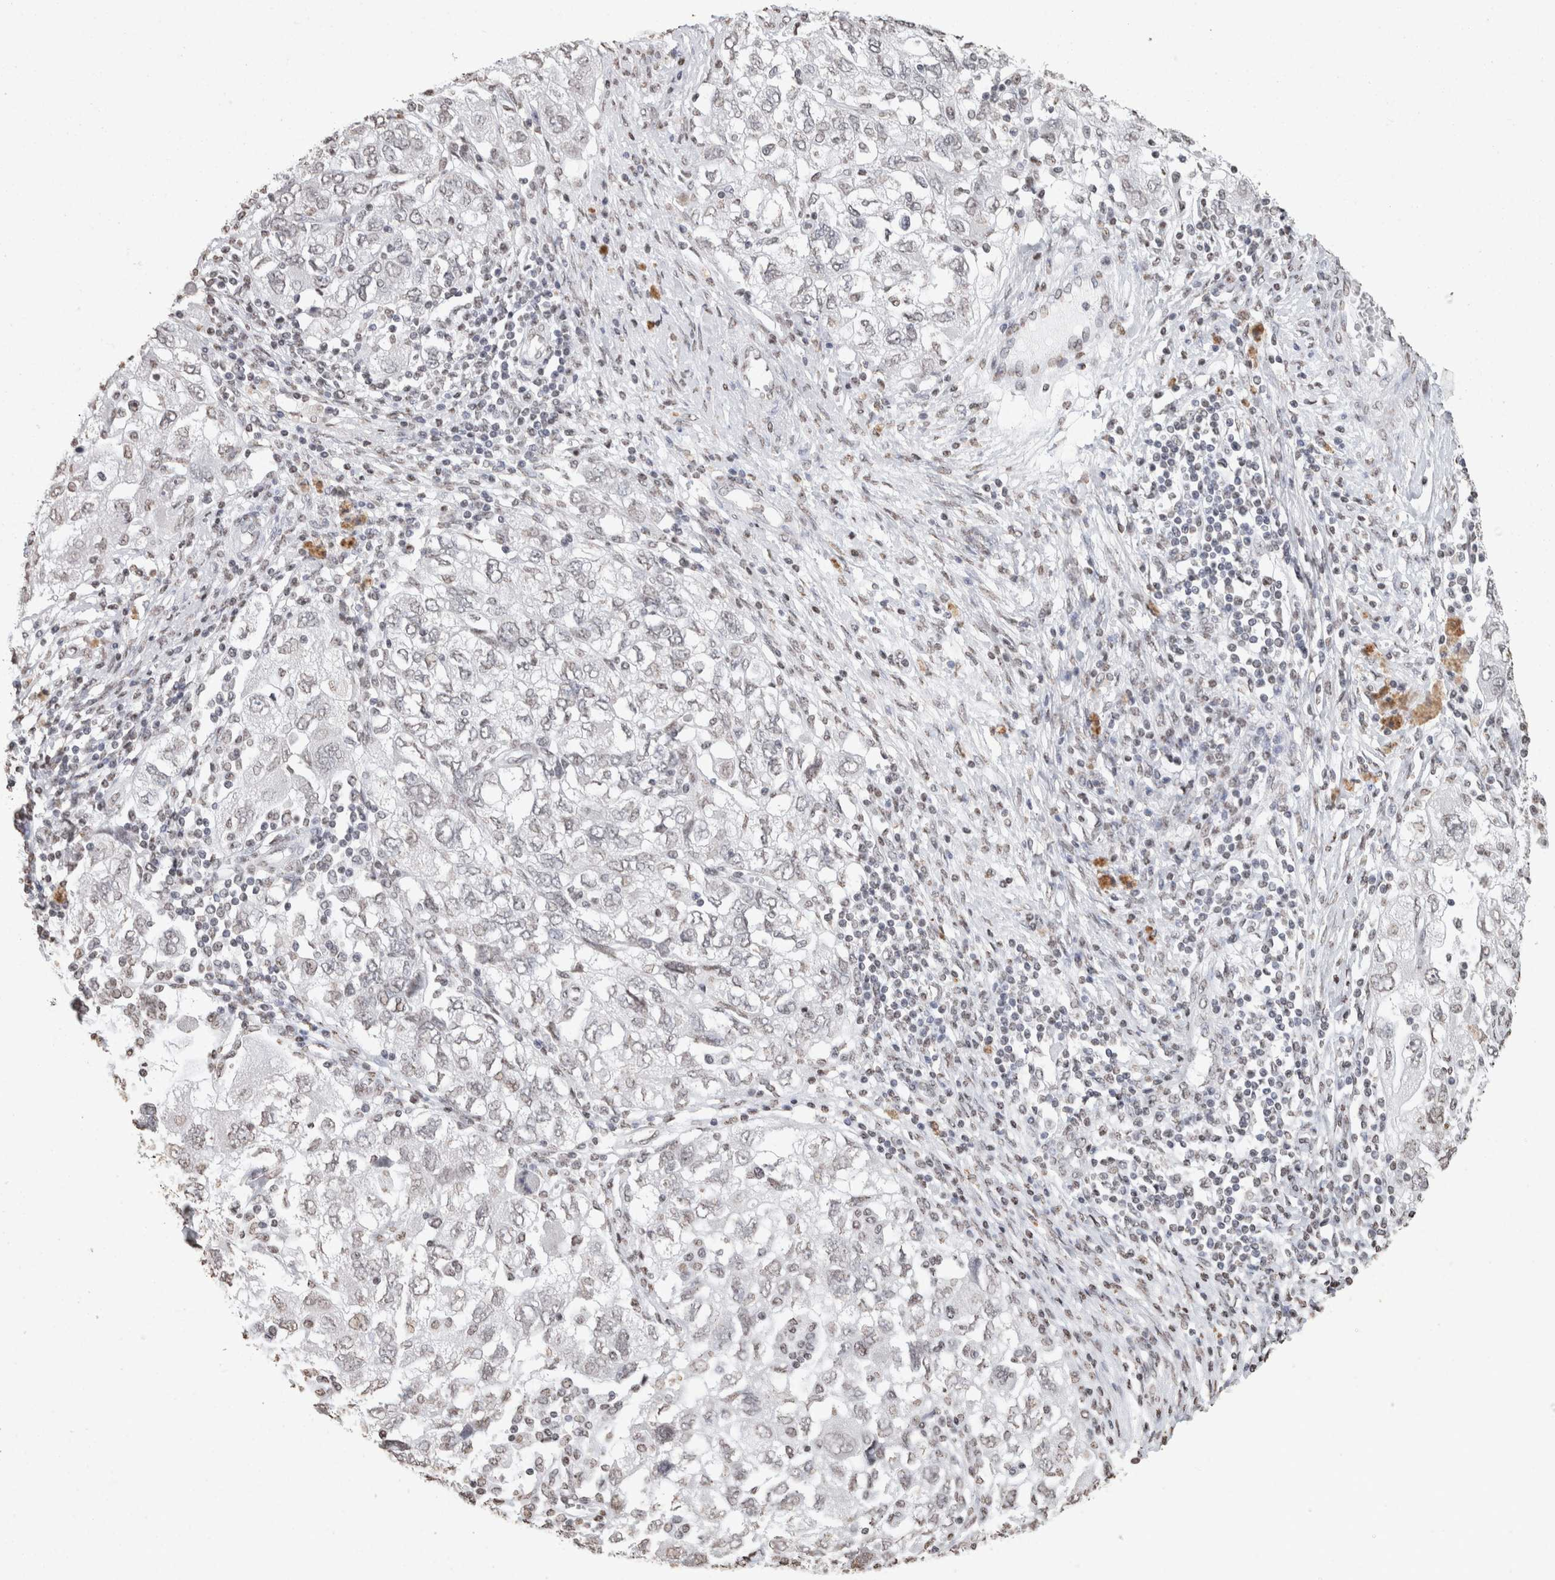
{"staining": {"intensity": "negative", "quantity": "none", "location": "none"}, "tissue": "ovarian cancer", "cell_type": "Tumor cells", "image_type": "cancer", "snomed": [{"axis": "morphology", "description": "Carcinoma, NOS"}, {"axis": "morphology", "description": "Cystadenocarcinoma, serous, NOS"}, {"axis": "topography", "description": "Ovary"}], "caption": "Tumor cells are negative for protein expression in human ovarian carcinoma.", "gene": "CNTN1", "patient": {"sex": "female", "age": 69}}